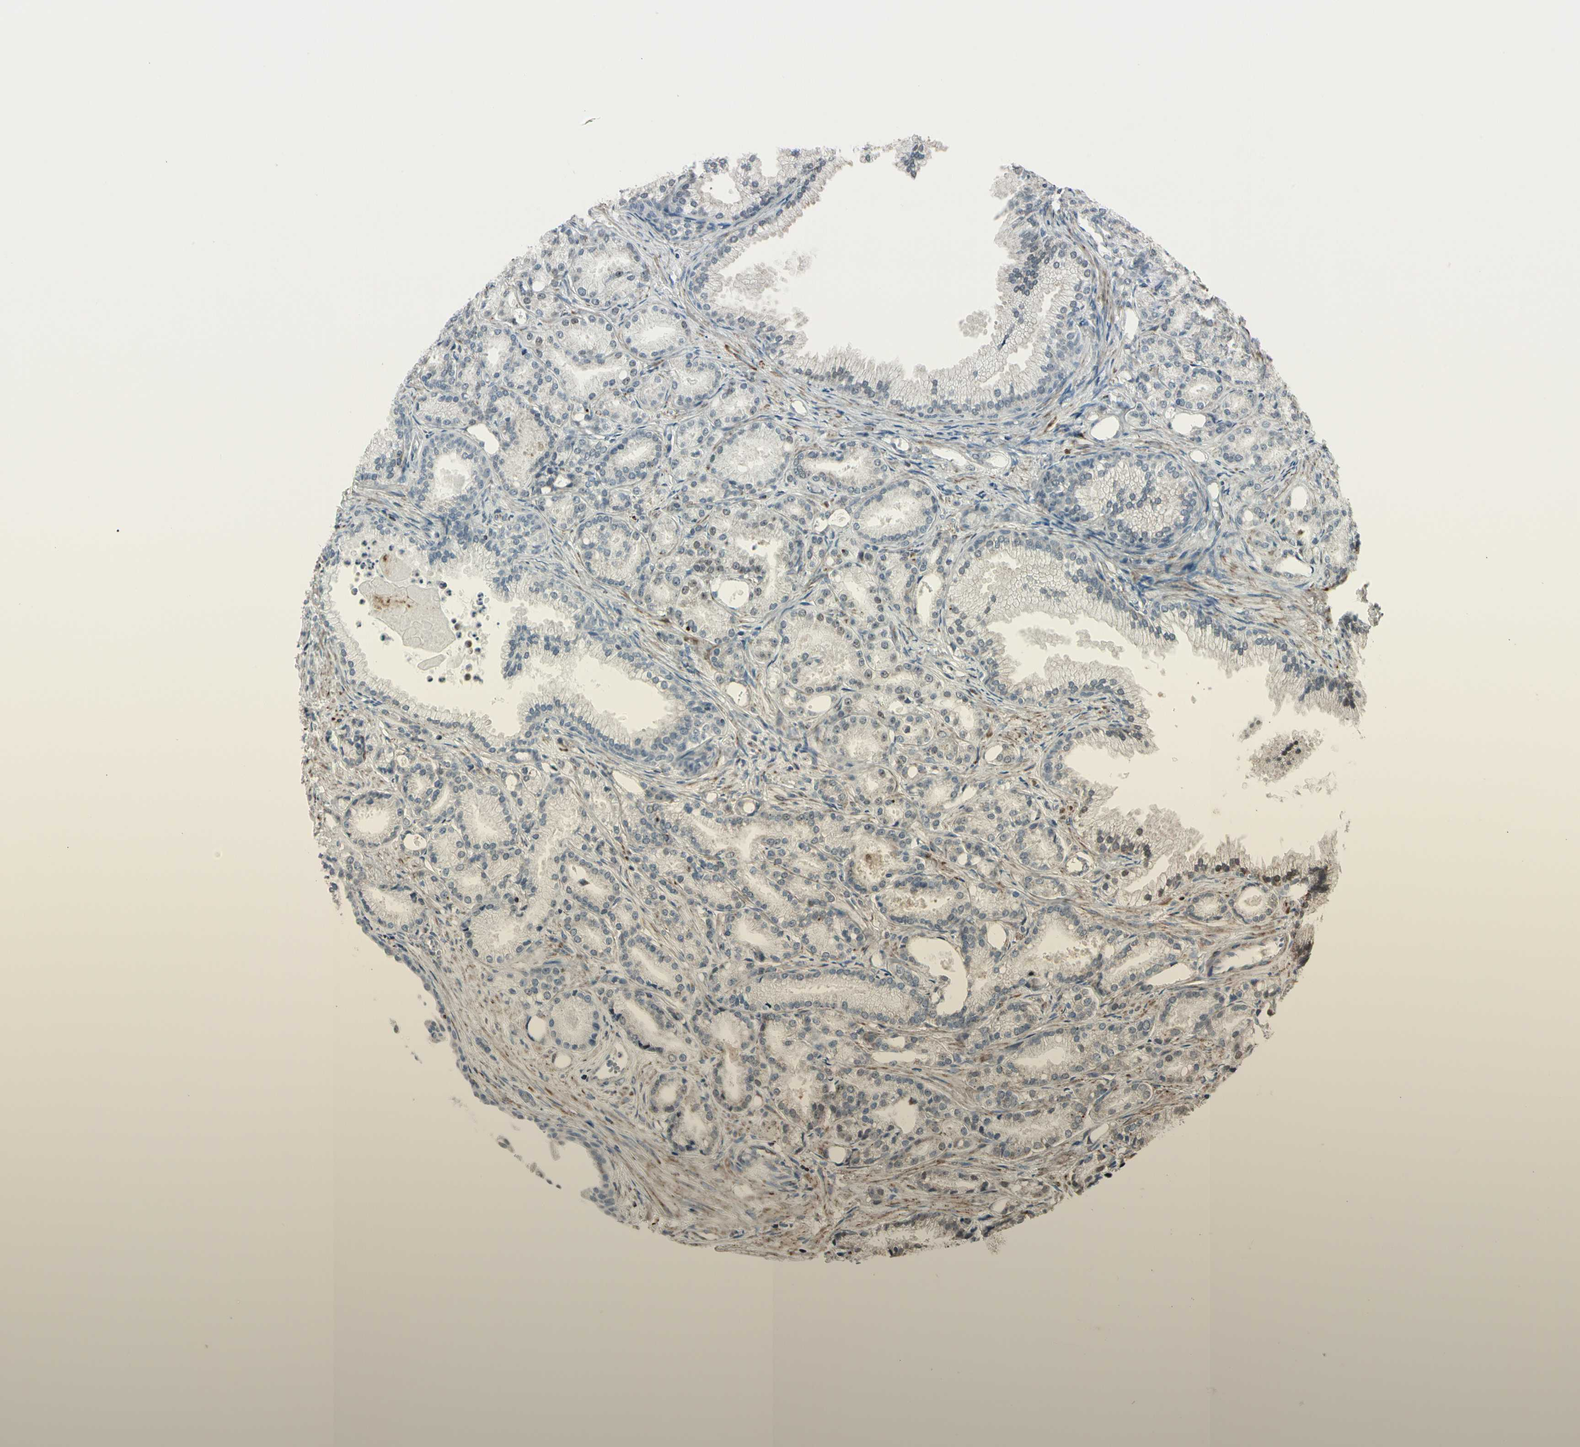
{"staining": {"intensity": "negative", "quantity": "none", "location": "none"}, "tissue": "prostate cancer", "cell_type": "Tumor cells", "image_type": "cancer", "snomed": [{"axis": "morphology", "description": "Adenocarcinoma, Low grade"}, {"axis": "topography", "description": "Prostate"}], "caption": "IHC image of neoplastic tissue: prostate cancer (adenocarcinoma (low-grade)) stained with DAB (3,3'-diaminobenzidine) exhibits no significant protein expression in tumor cells.", "gene": "TMEM176A", "patient": {"sex": "male", "age": 72}}